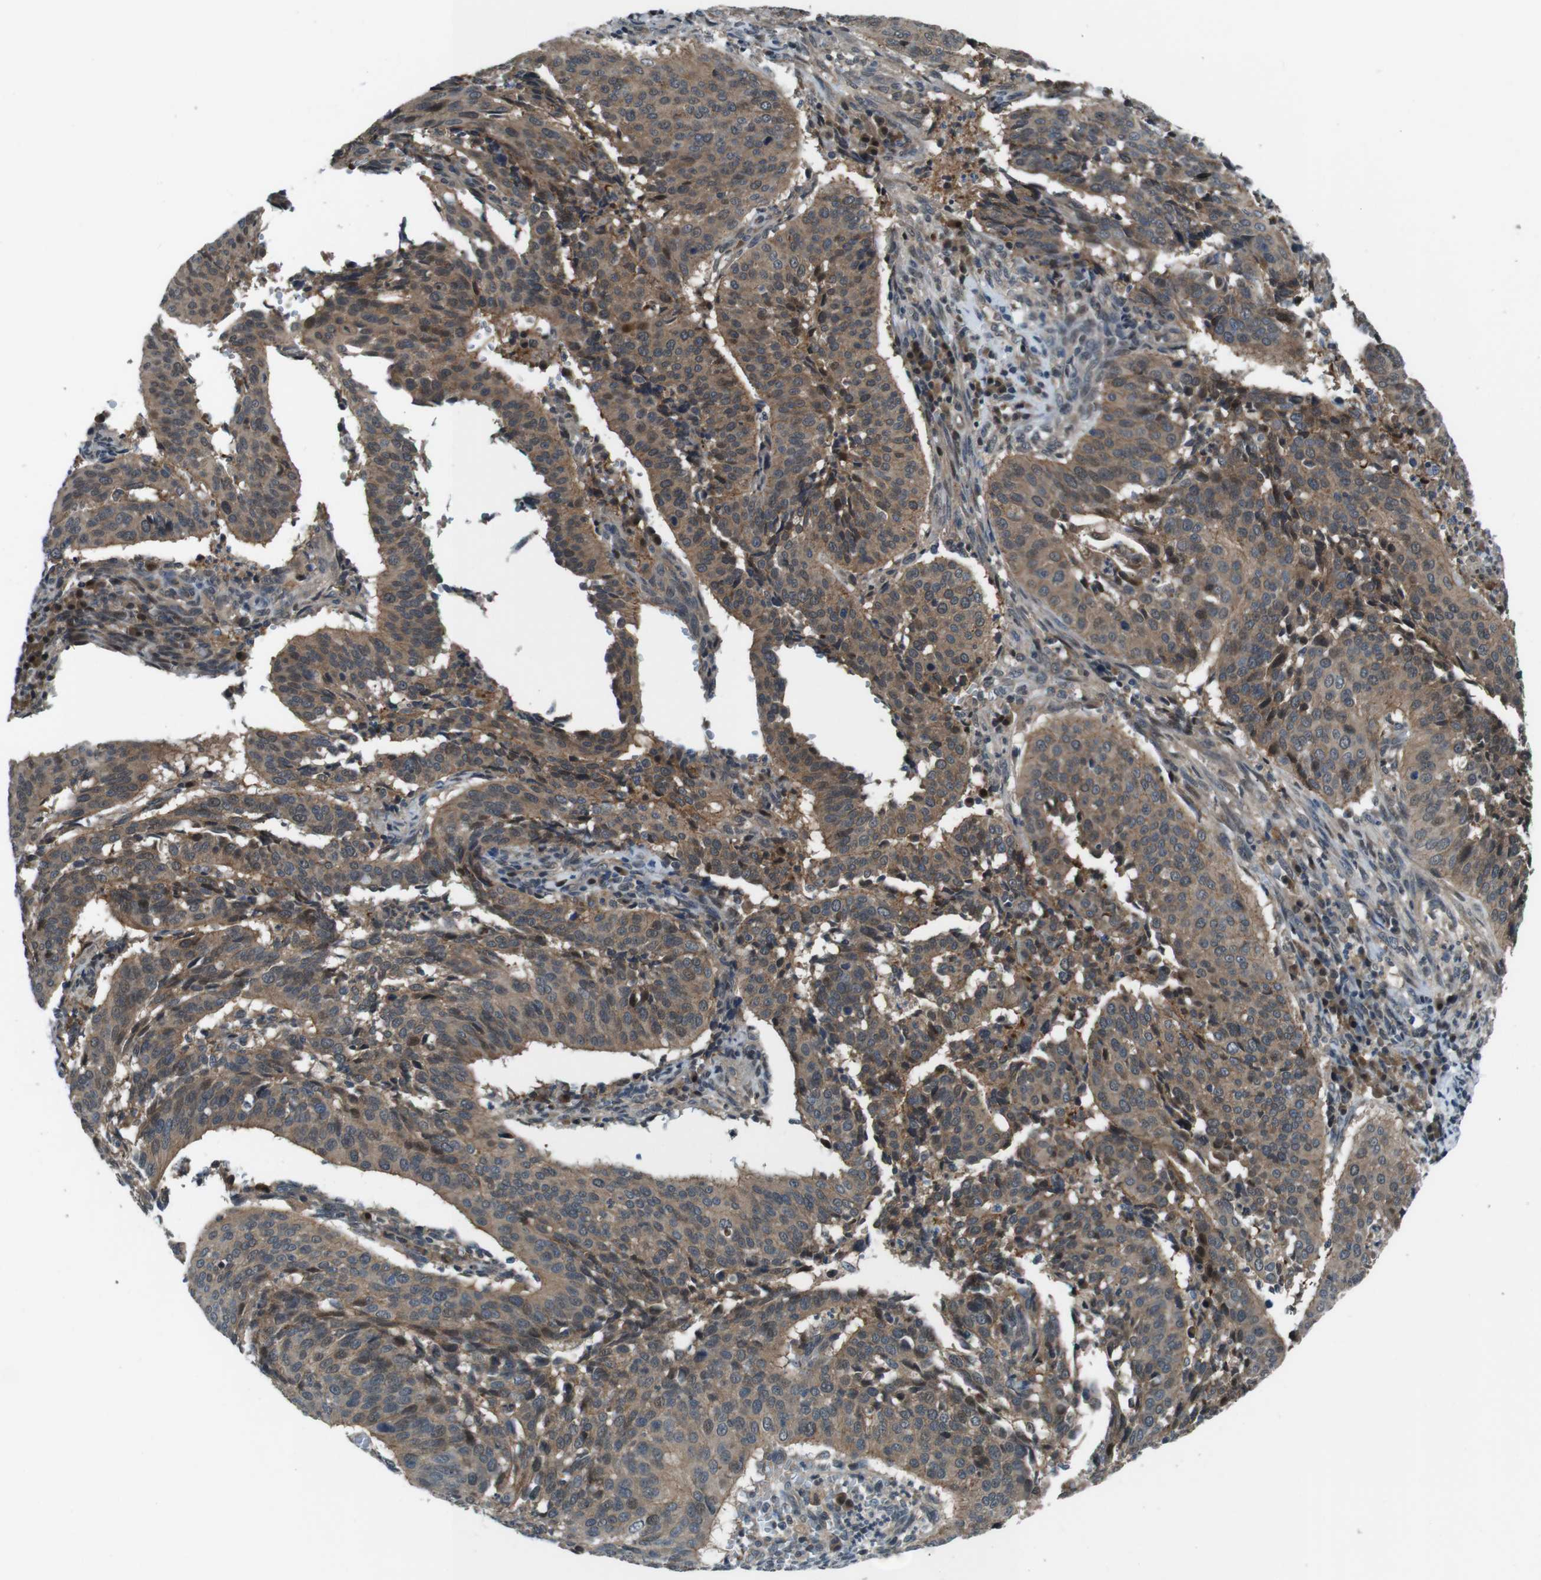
{"staining": {"intensity": "moderate", "quantity": ">75%", "location": "cytoplasmic/membranous"}, "tissue": "cervical cancer", "cell_type": "Tumor cells", "image_type": "cancer", "snomed": [{"axis": "morphology", "description": "Normal tissue, NOS"}, {"axis": "morphology", "description": "Squamous cell carcinoma, NOS"}, {"axis": "topography", "description": "Cervix"}], "caption": "Human cervical cancer stained with a brown dye displays moderate cytoplasmic/membranous positive positivity in approximately >75% of tumor cells.", "gene": "LRP5", "patient": {"sex": "female", "age": 39}}